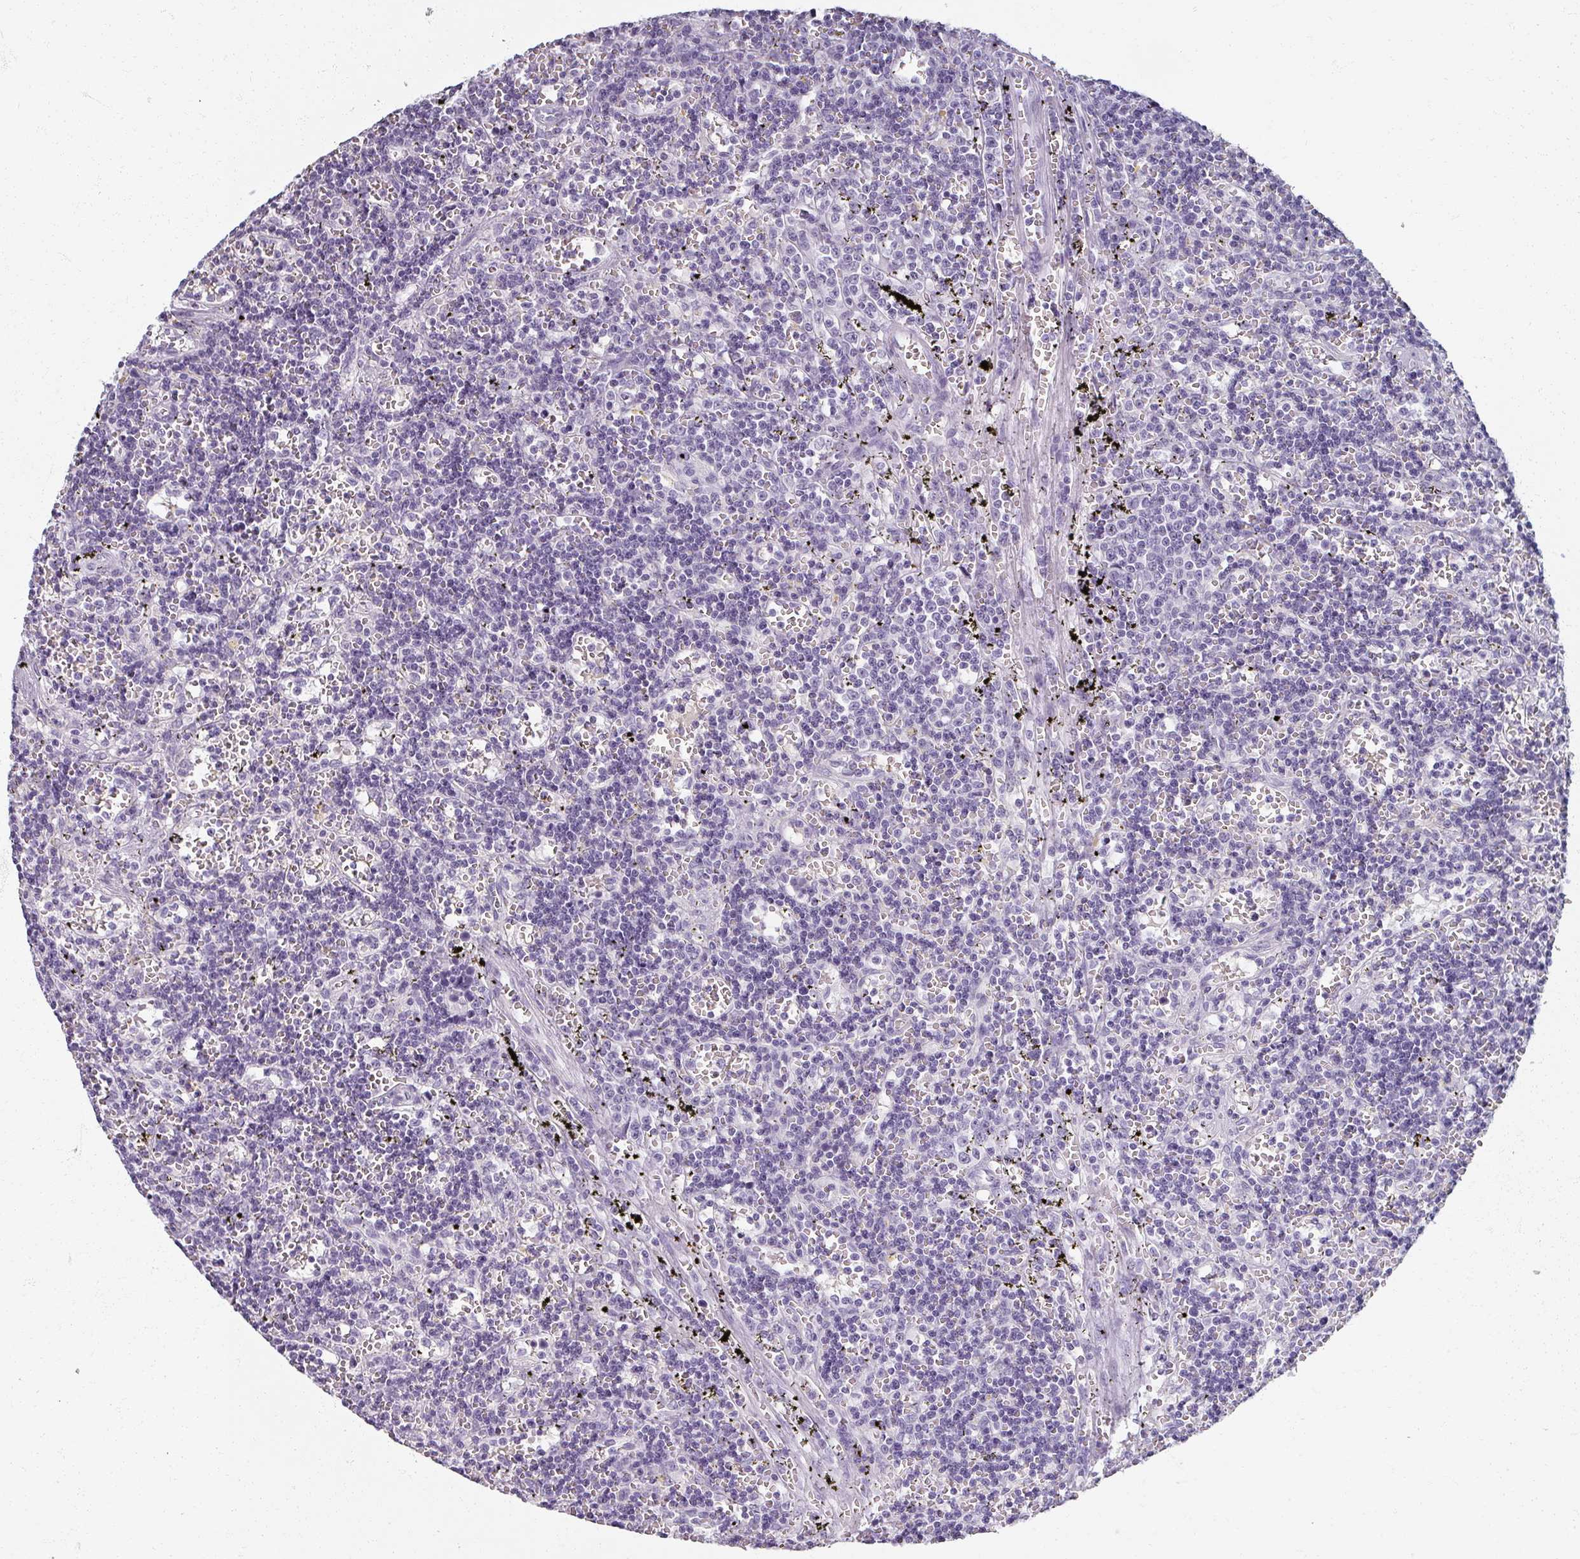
{"staining": {"intensity": "negative", "quantity": "none", "location": "none"}, "tissue": "lymphoma", "cell_type": "Tumor cells", "image_type": "cancer", "snomed": [{"axis": "morphology", "description": "Malignant lymphoma, non-Hodgkin's type, Low grade"}, {"axis": "topography", "description": "Spleen"}], "caption": "DAB immunohistochemical staining of lymphoma displays no significant staining in tumor cells.", "gene": "REG3G", "patient": {"sex": "male", "age": 60}}